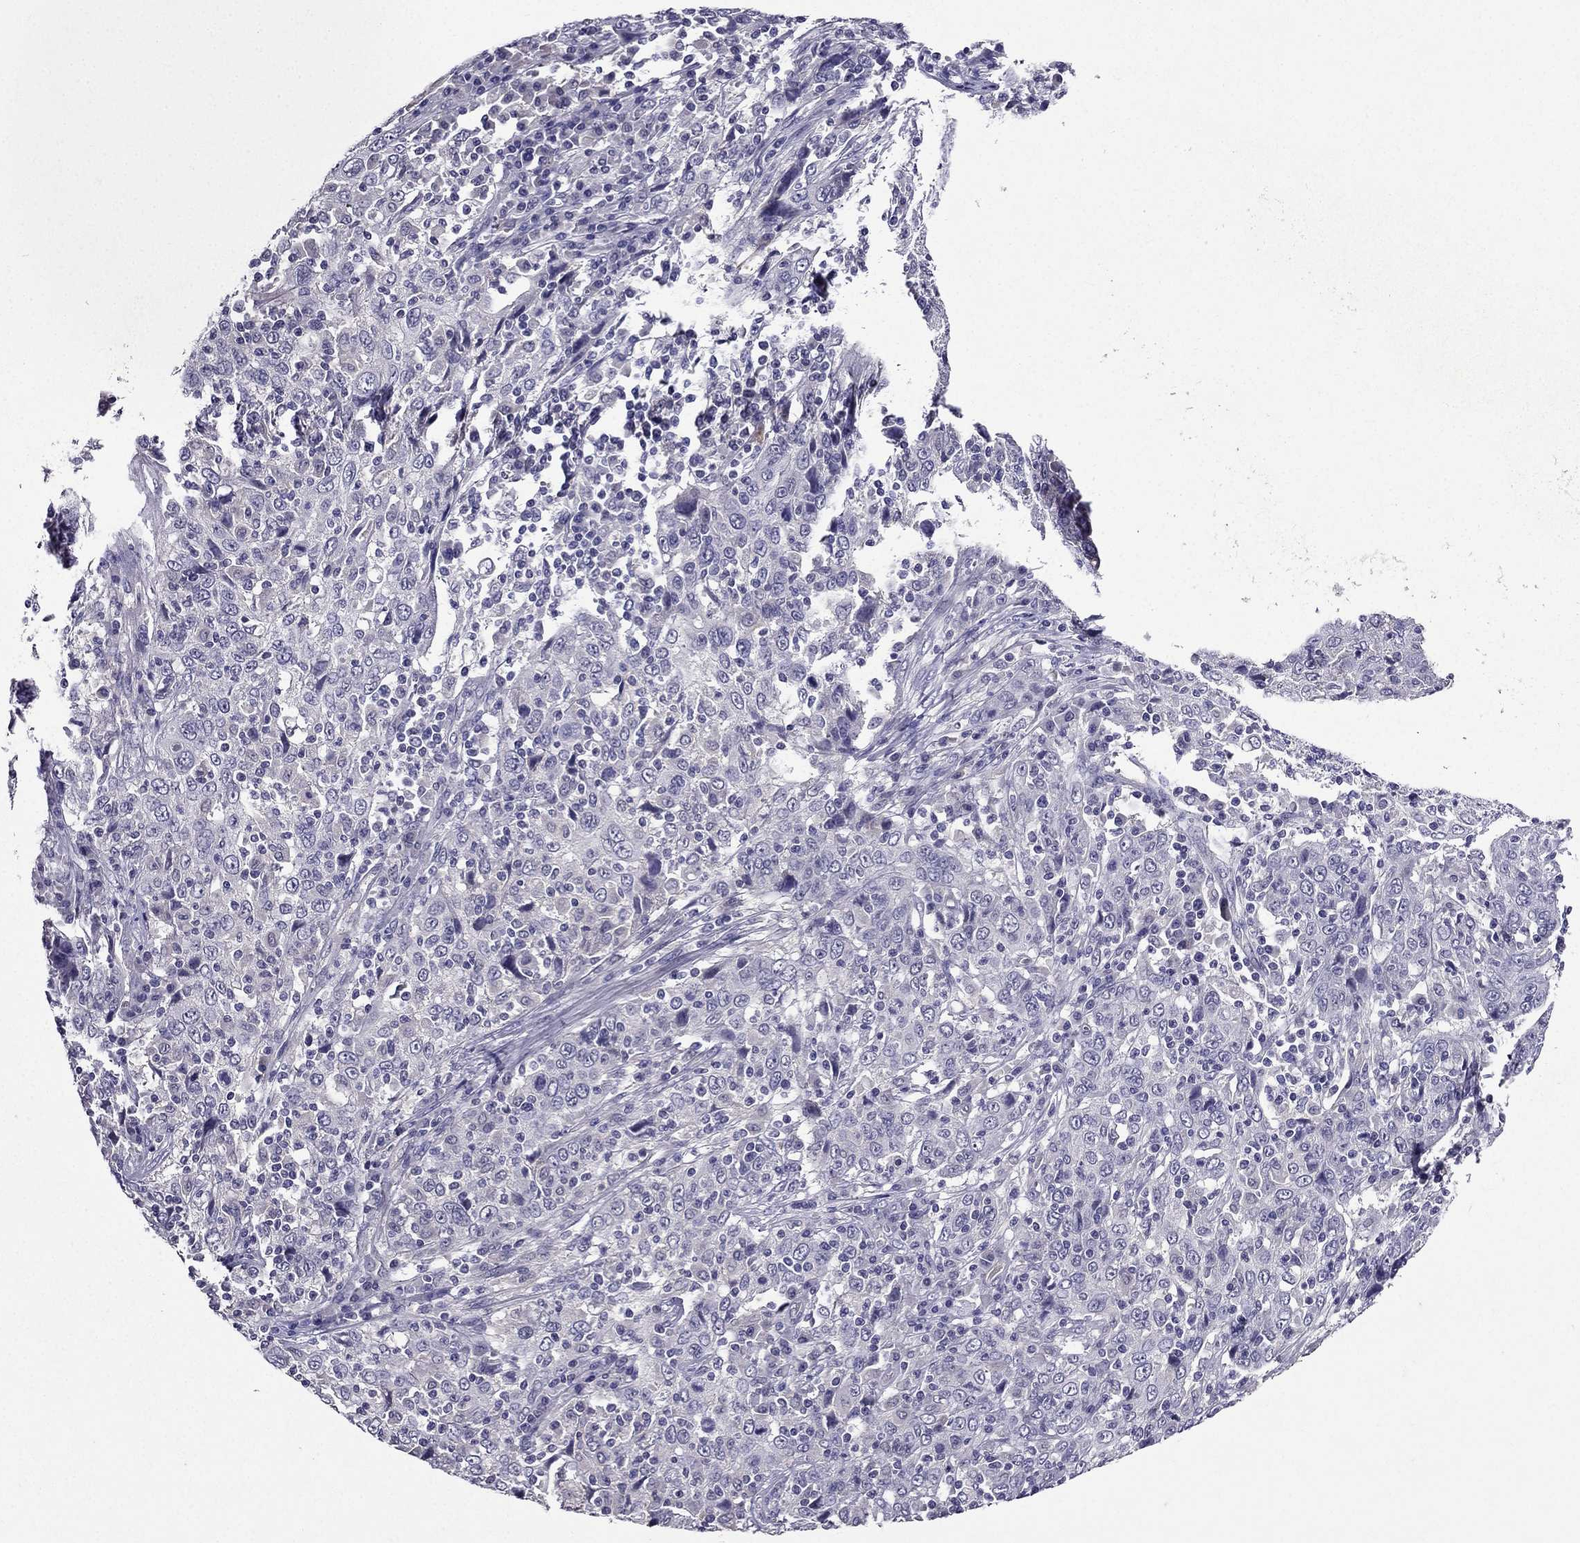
{"staining": {"intensity": "negative", "quantity": "none", "location": "none"}, "tissue": "cervical cancer", "cell_type": "Tumor cells", "image_type": "cancer", "snomed": [{"axis": "morphology", "description": "Squamous cell carcinoma, NOS"}, {"axis": "topography", "description": "Cervix"}], "caption": "High power microscopy micrograph of an immunohistochemistry photomicrograph of squamous cell carcinoma (cervical), revealing no significant staining in tumor cells.", "gene": "DUSP15", "patient": {"sex": "female", "age": 46}}